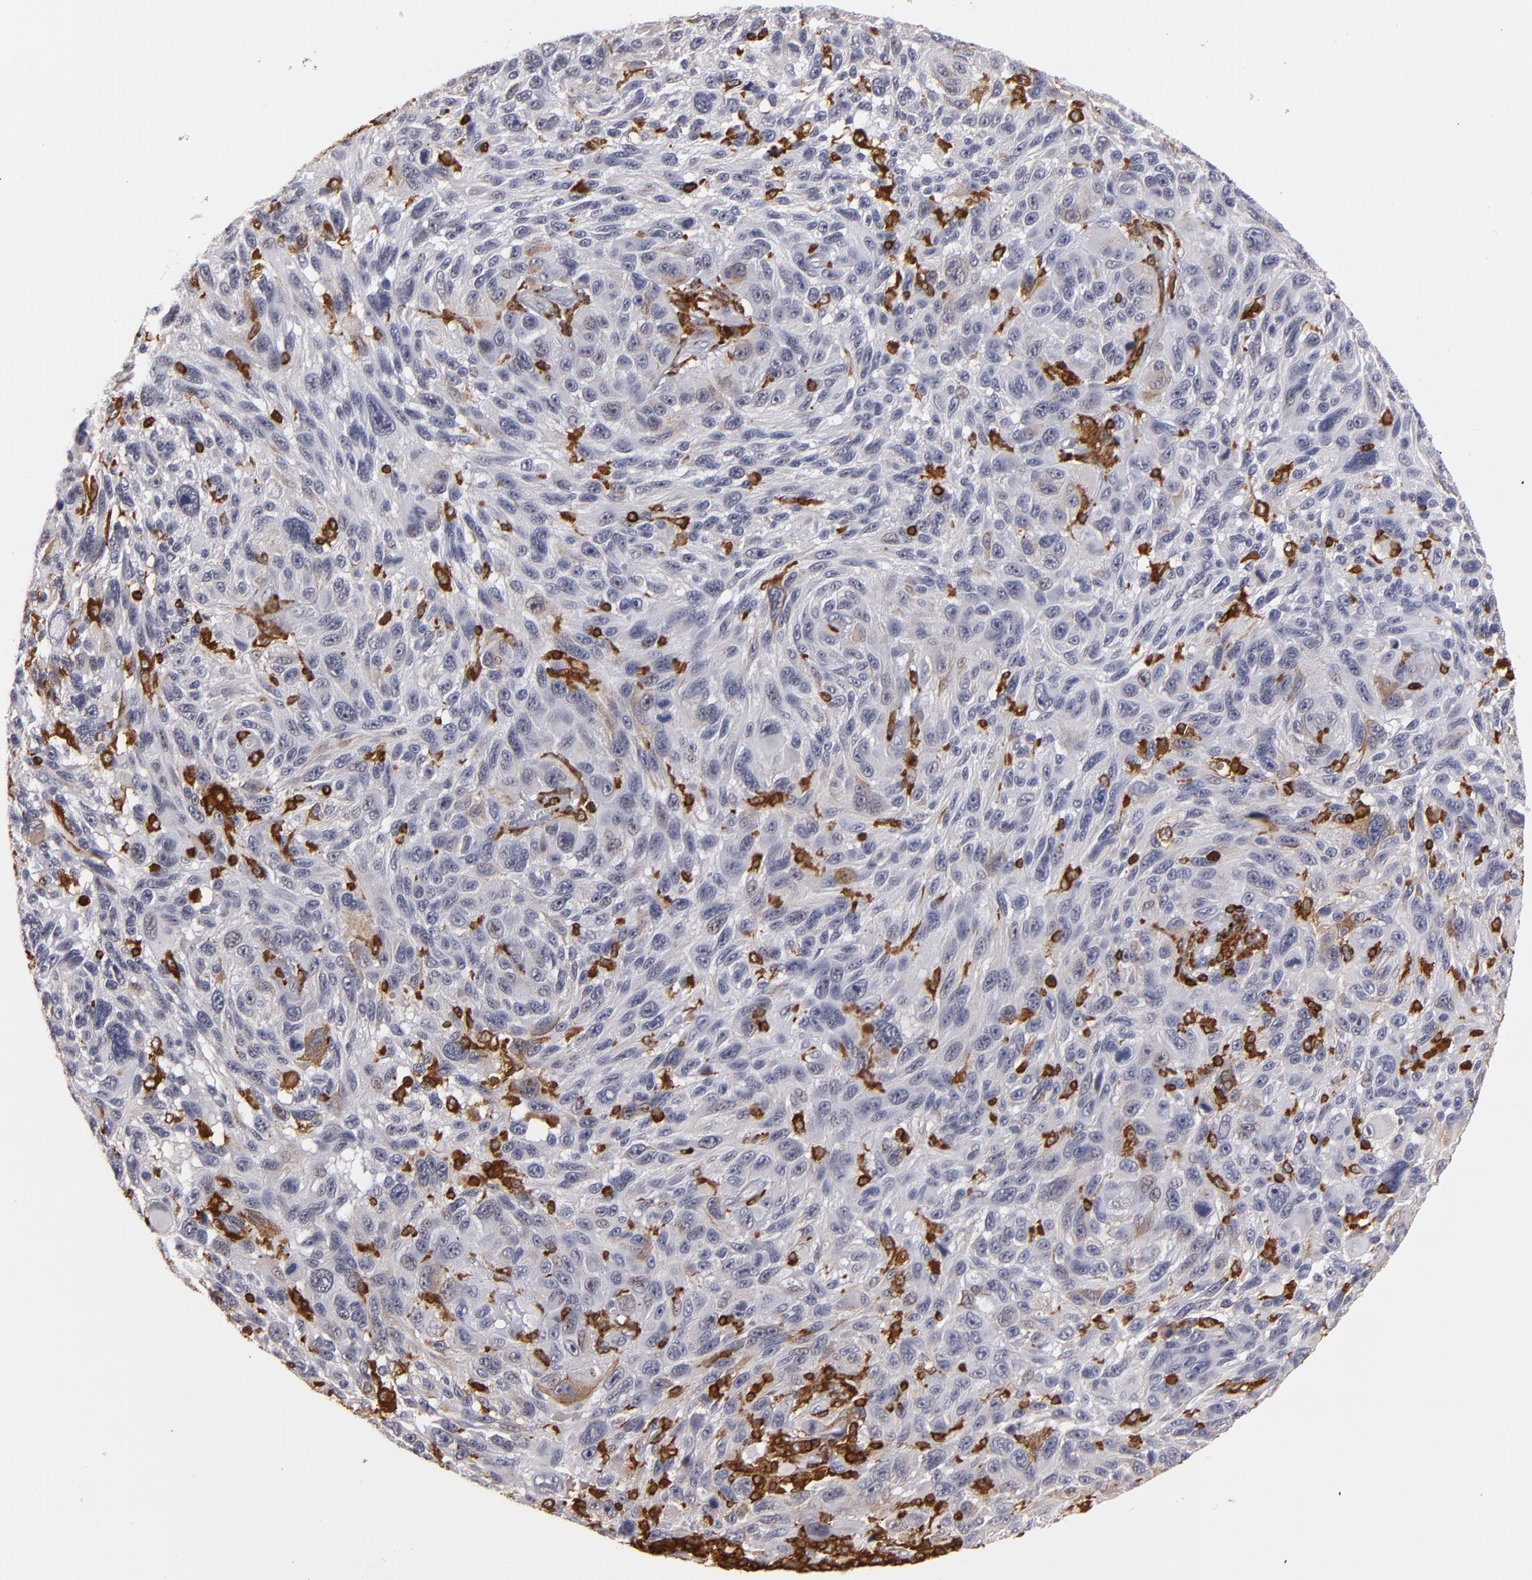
{"staining": {"intensity": "negative", "quantity": "none", "location": "none"}, "tissue": "melanoma", "cell_type": "Tumor cells", "image_type": "cancer", "snomed": [{"axis": "morphology", "description": "Malignant melanoma, NOS"}, {"axis": "topography", "description": "Skin"}], "caption": "Tumor cells are negative for brown protein staining in malignant melanoma.", "gene": "WAS", "patient": {"sex": "male", "age": 53}}